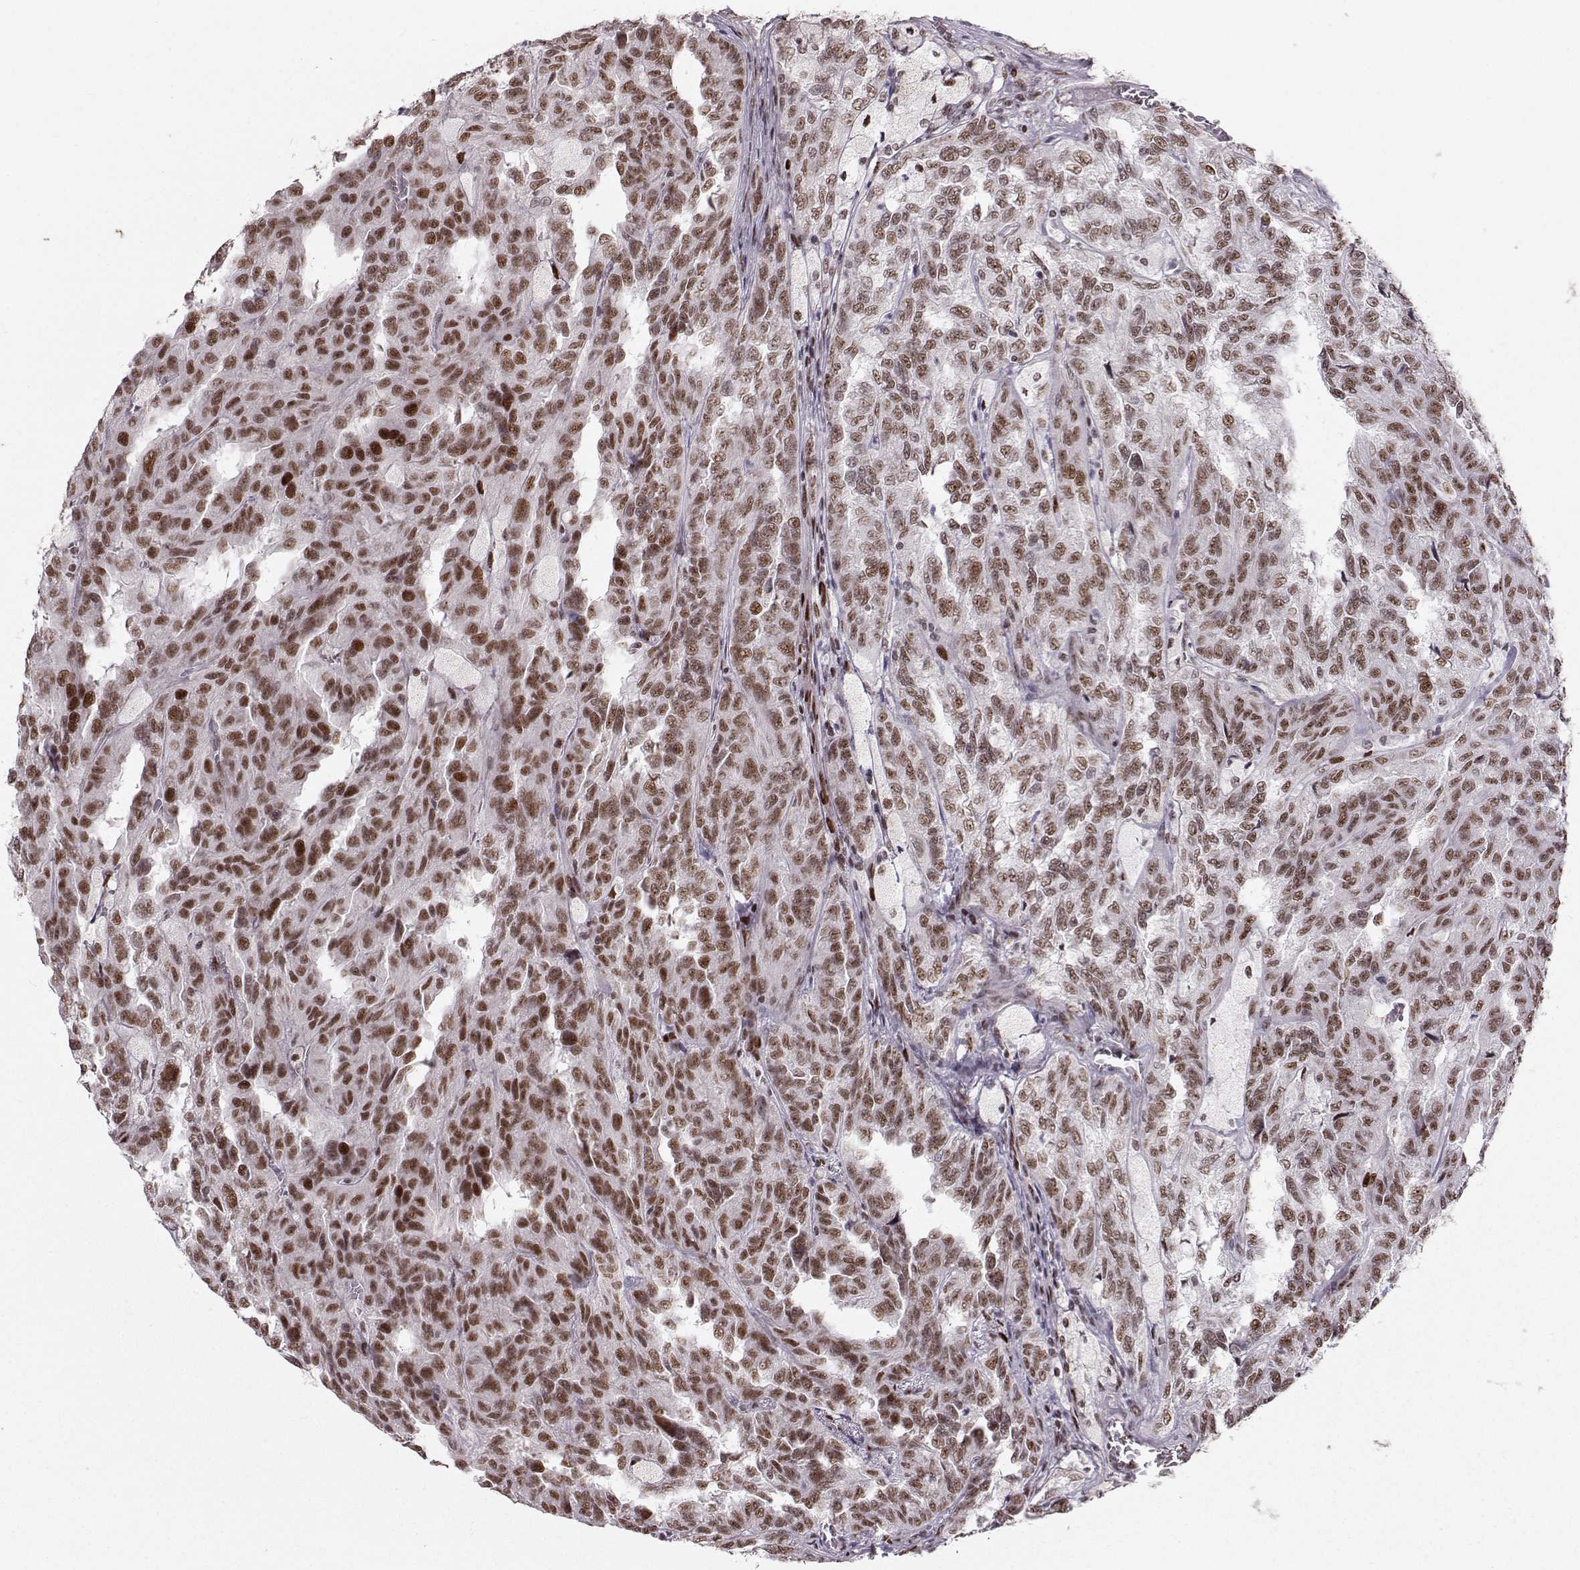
{"staining": {"intensity": "moderate", "quantity": ">75%", "location": "nuclear"}, "tissue": "renal cancer", "cell_type": "Tumor cells", "image_type": "cancer", "snomed": [{"axis": "morphology", "description": "Adenocarcinoma, NOS"}, {"axis": "topography", "description": "Kidney"}], "caption": "IHC (DAB (3,3'-diaminobenzidine)) staining of adenocarcinoma (renal) reveals moderate nuclear protein positivity in approximately >75% of tumor cells.", "gene": "SNAPC2", "patient": {"sex": "male", "age": 79}}